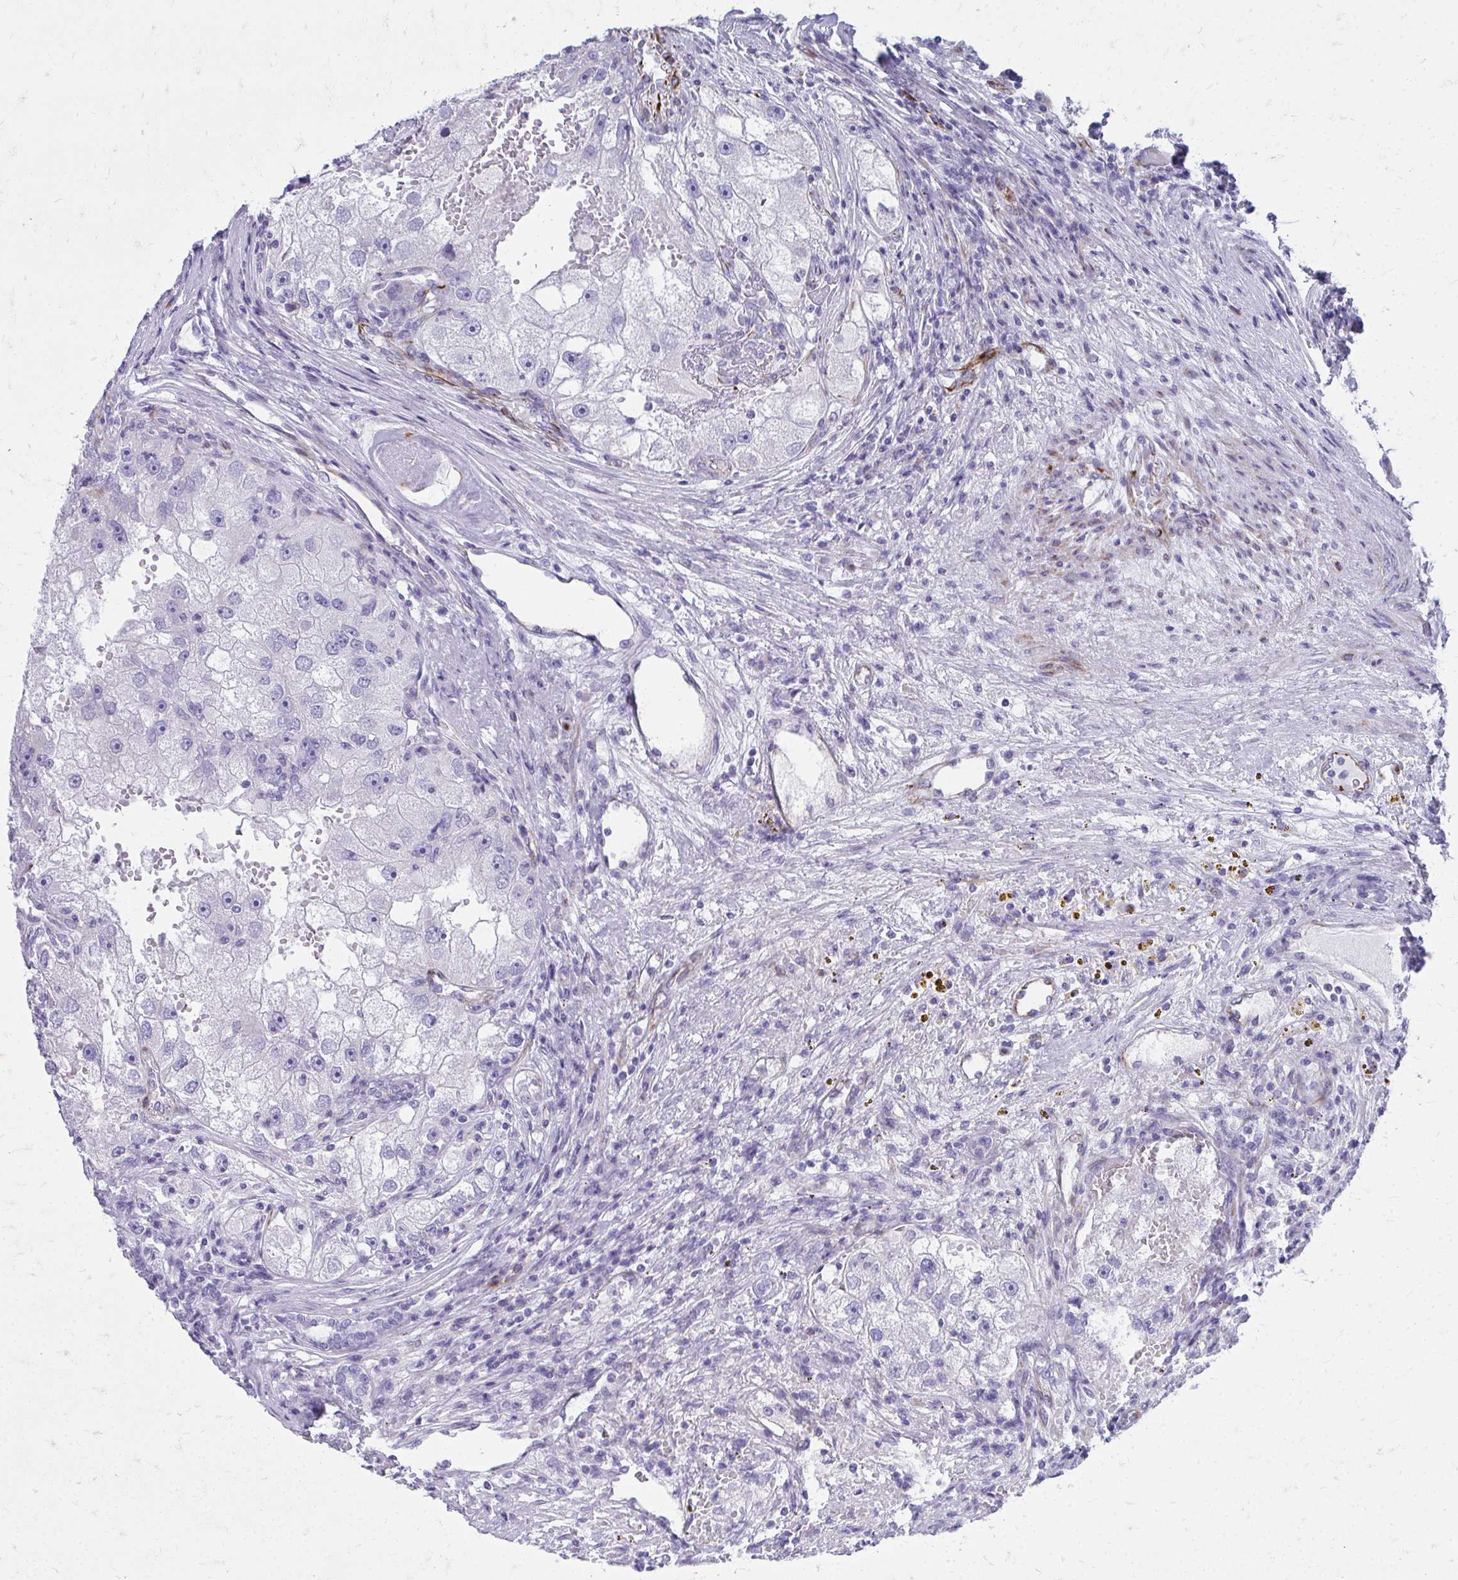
{"staining": {"intensity": "negative", "quantity": "none", "location": "none"}, "tissue": "renal cancer", "cell_type": "Tumor cells", "image_type": "cancer", "snomed": [{"axis": "morphology", "description": "Adenocarcinoma, NOS"}, {"axis": "topography", "description": "Kidney"}], "caption": "There is no significant expression in tumor cells of renal adenocarcinoma. The staining is performed using DAB (3,3'-diaminobenzidine) brown chromogen with nuclei counter-stained in using hematoxylin.", "gene": "TRIM6", "patient": {"sex": "male", "age": 63}}